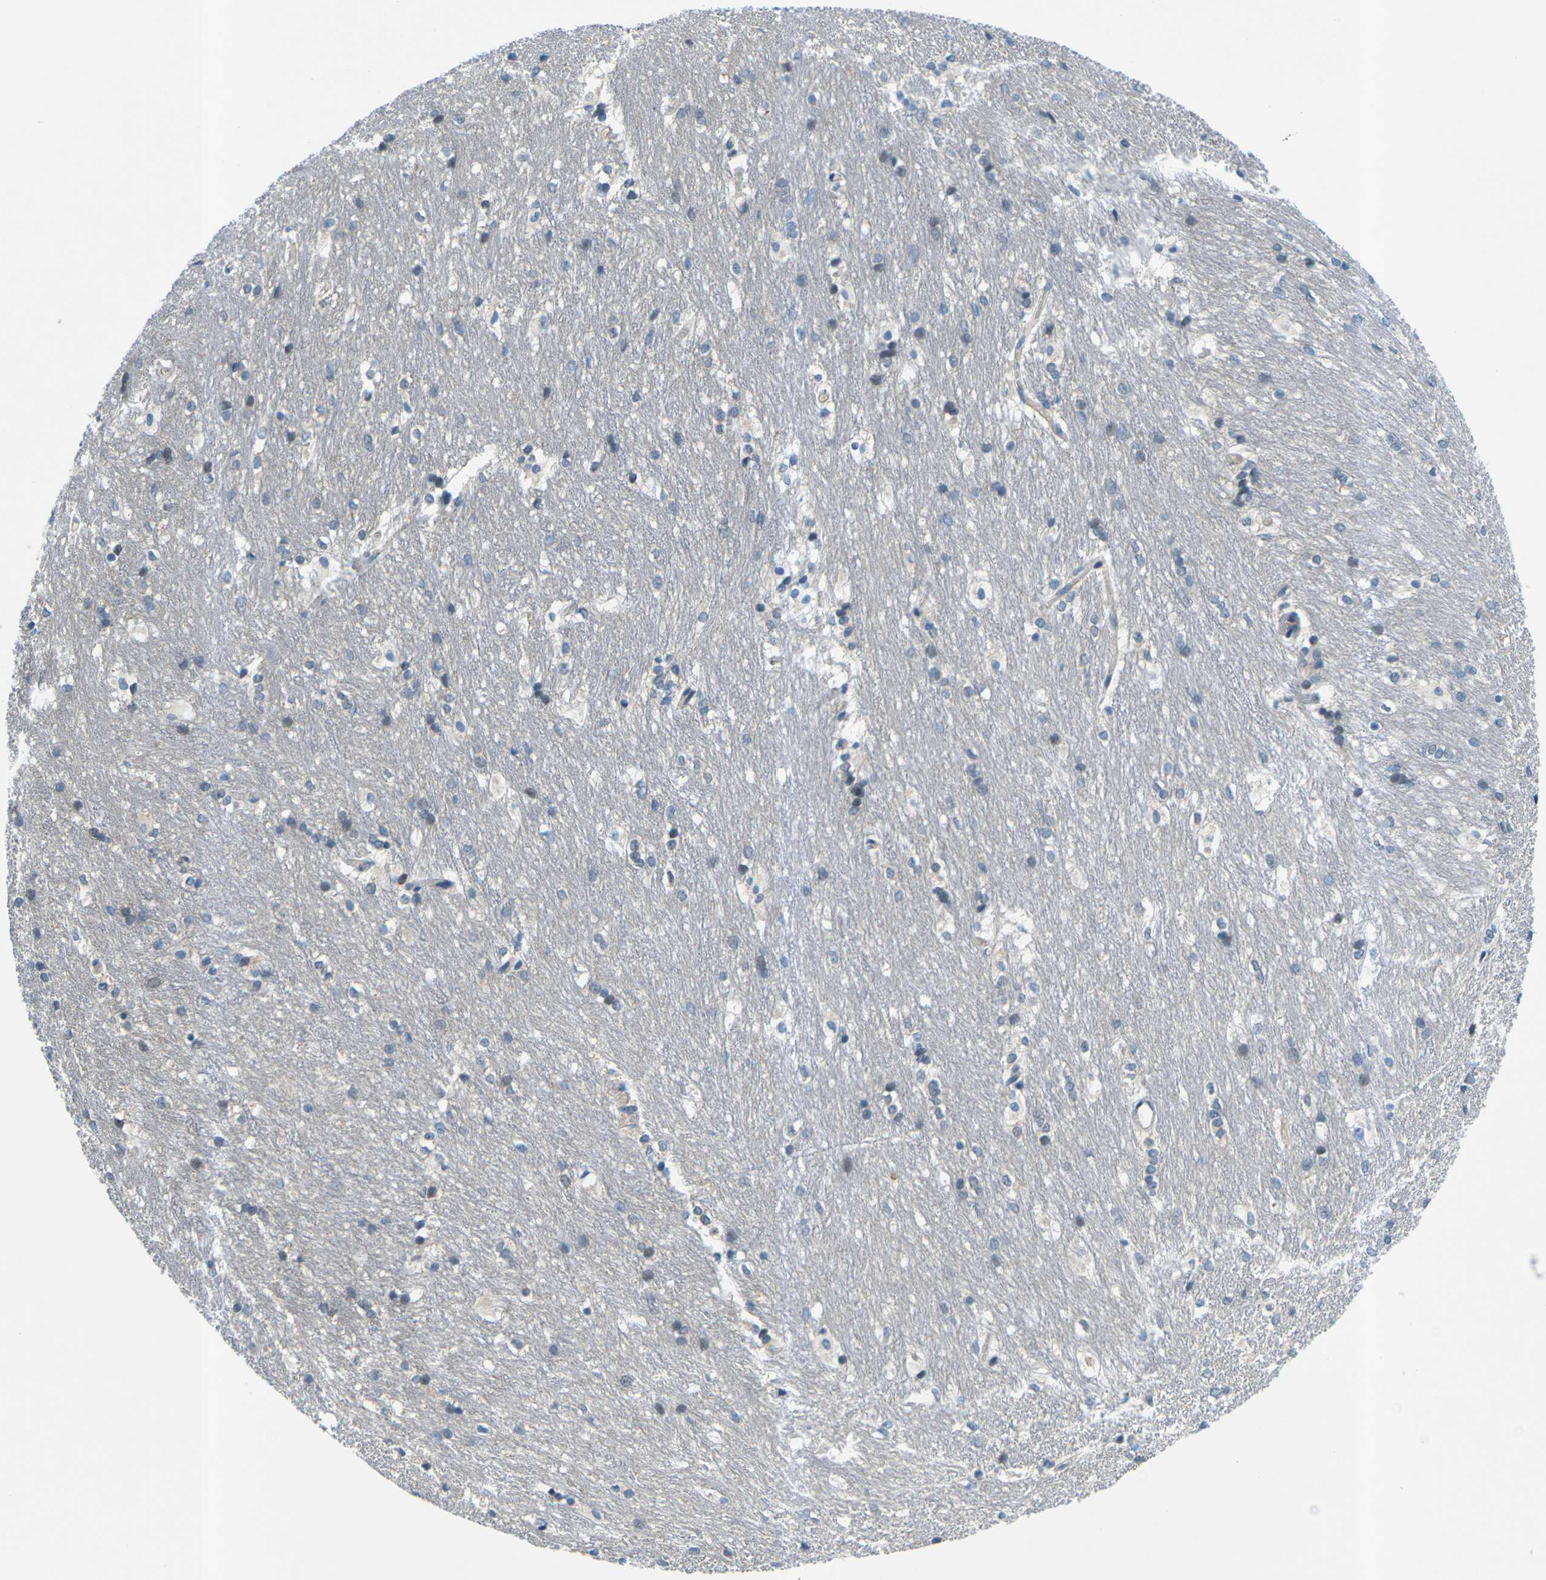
{"staining": {"intensity": "negative", "quantity": "none", "location": "none"}, "tissue": "caudate", "cell_type": "Glial cells", "image_type": "normal", "snomed": [{"axis": "morphology", "description": "Normal tissue, NOS"}, {"axis": "topography", "description": "Lateral ventricle wall"}], "caption": "DAB (3,3'-diaminobenzidine) immunohistochemical staining of normal human caudate demonstrates no significant staining in glial cells.", "gene": "CTNND1", "patient": {"sex": "female", "age": 19}}